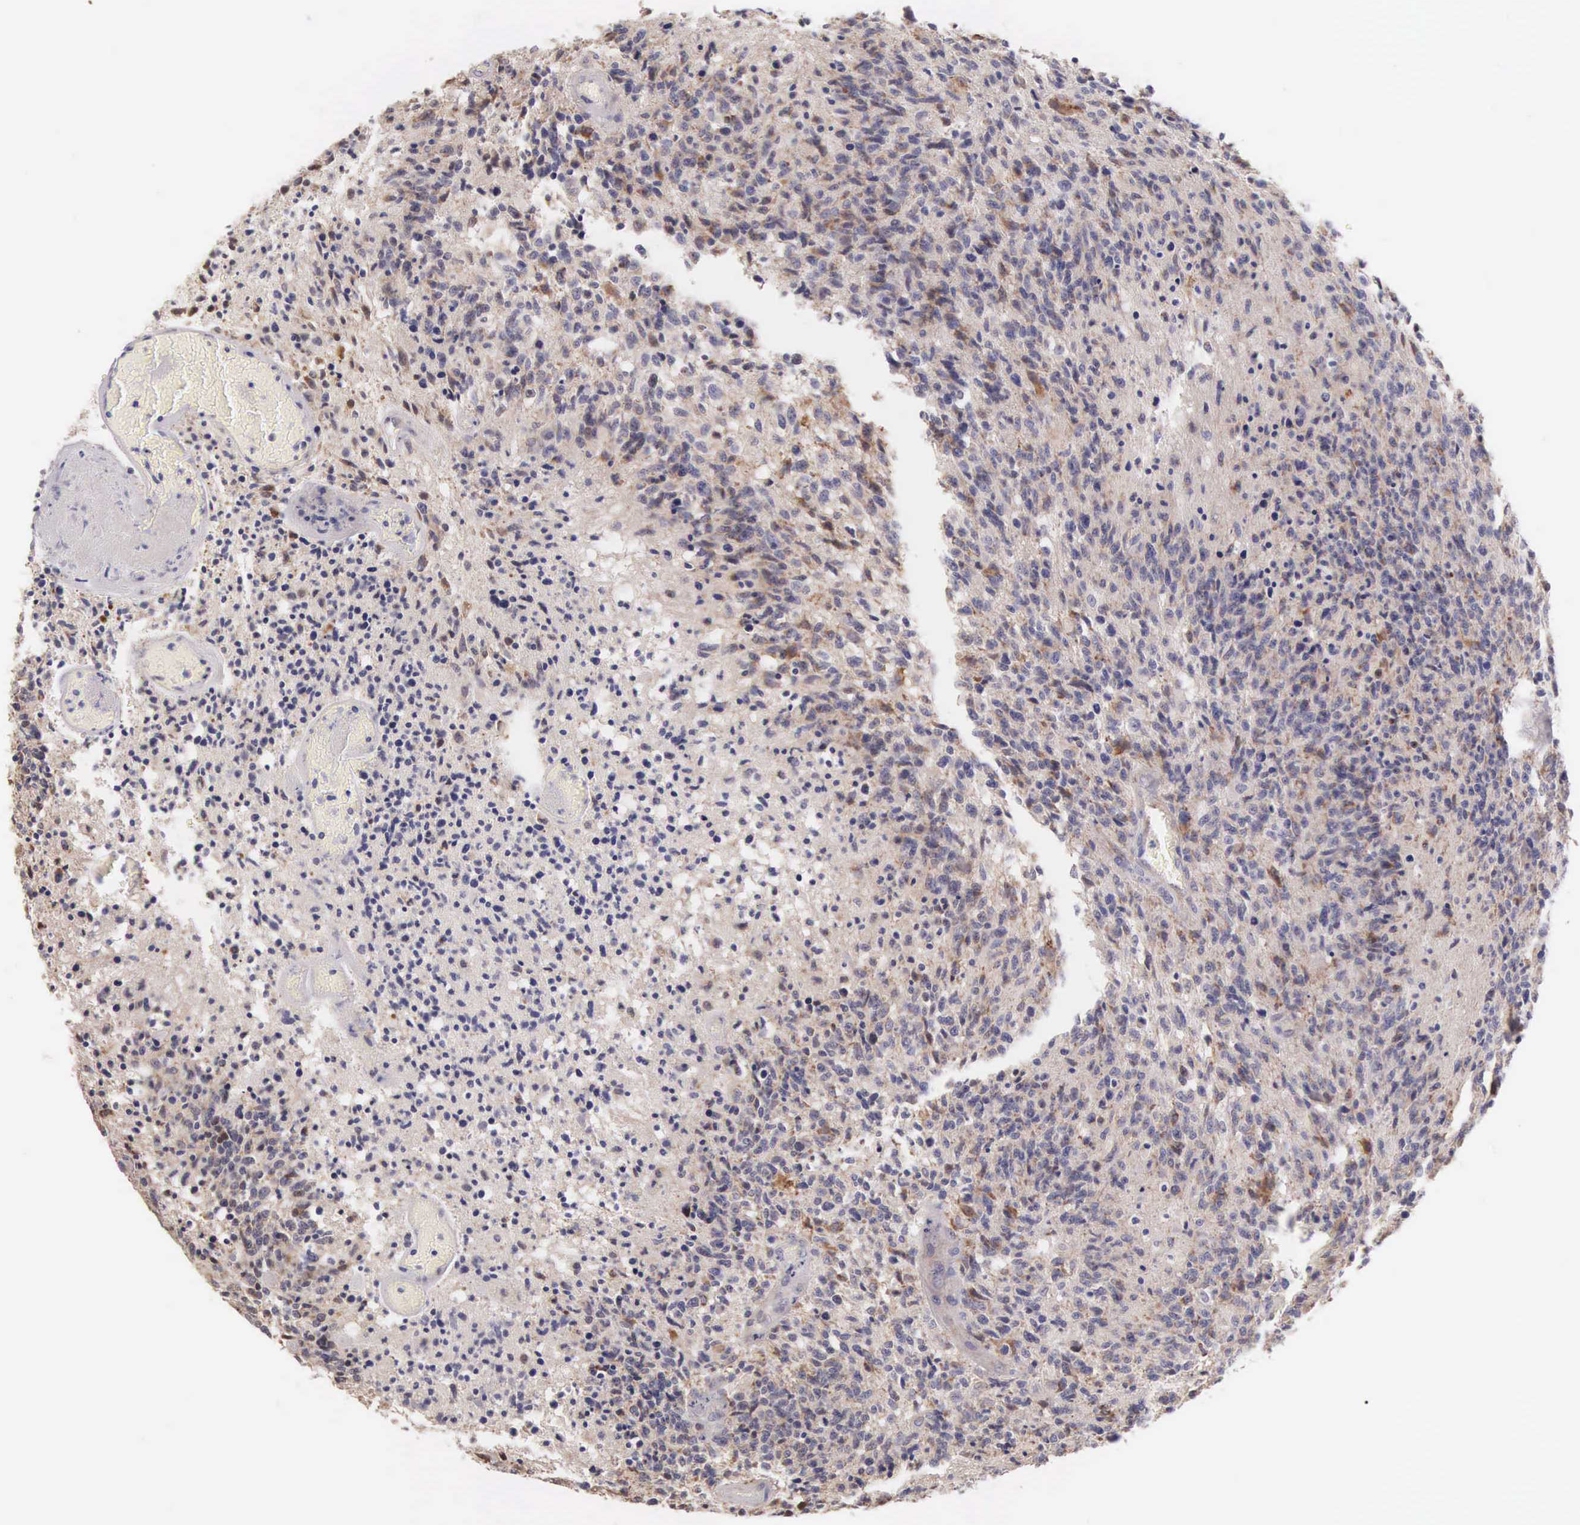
{"staining": {"intensity": "moderate", "quantity": "25%-75%", "location": "cytoplasmic/membranous"}, "tissue": "glioma", "cell_type": "Tumor cells", "image_type": "cancer", "snomed": [{"axis": "morphology", "description": "Glioma, malignant, High grade"}, {"axis": "topography", "description": "Brain"}], "caption": "The immunohistochemical stain highlights moderate cytoplasmic/membranous positivity in tumor cells of glioma tissue. The protein of interest is stained brown, and the nuclei are stained in blue (DAB IHC with brightfield microscopy, high magnification).", "gene": "PIR", "patient": {"sex": "male", "age": 36}}